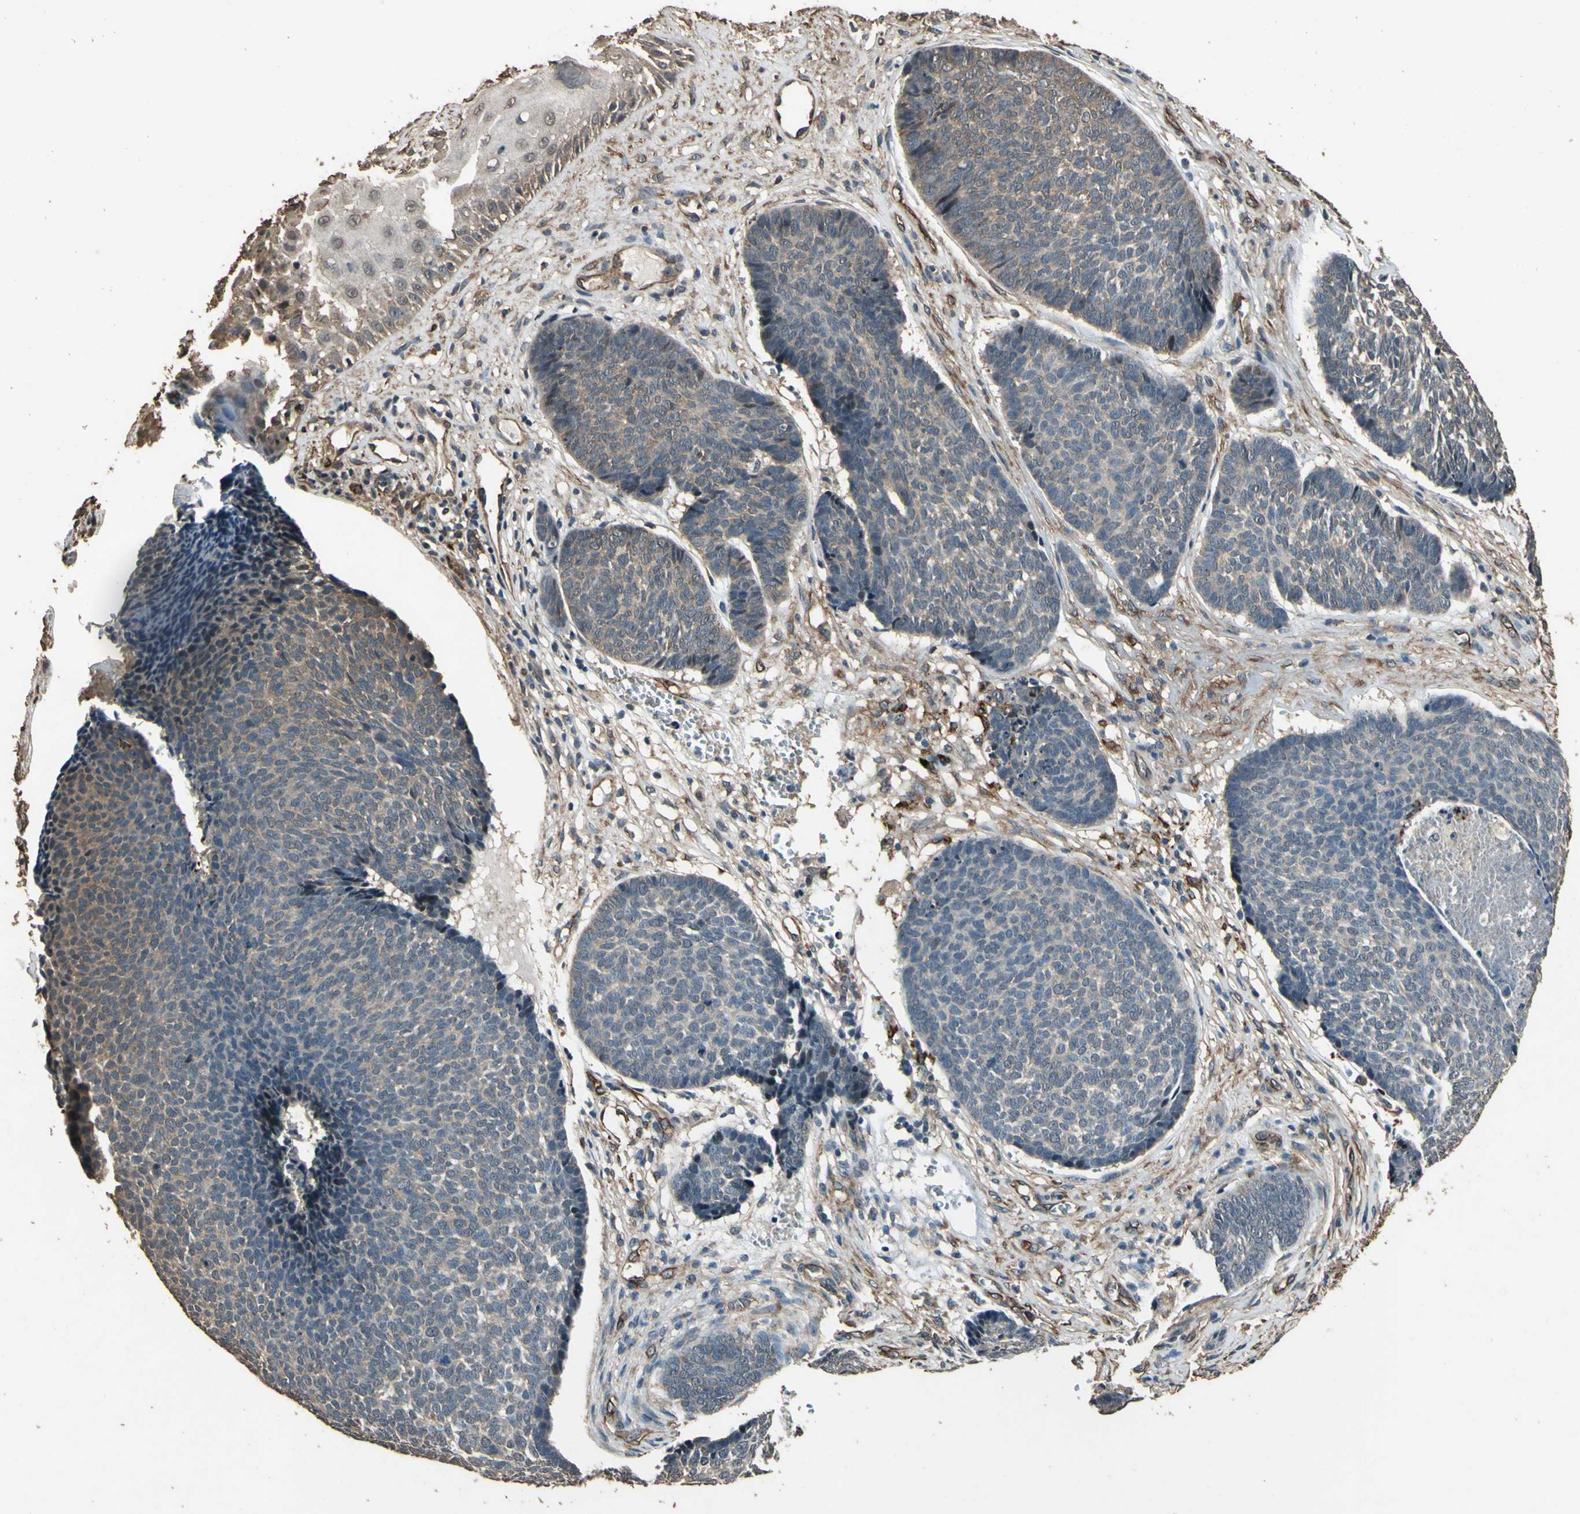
{"staining": {"intensity": "weak", "quantity": ">75%", "location": "cytoplasmic/membranous"}, "tissue": "skin cancer", "cell_type": "Tumor cells", "image_type": "cancer", "snomed": [{"axis": "morphology", "description": "Basal cell carcinoma"}, {"axis": "topography", "description": "Skin"}], "caption": "Immunohistochemistry of skin cancer reveals low levels of weak cytoplasmic/membranous expression in about >75% of tumor cells.", "gene": "TSPO", "patient": {"sex": "male", "age": 84}}